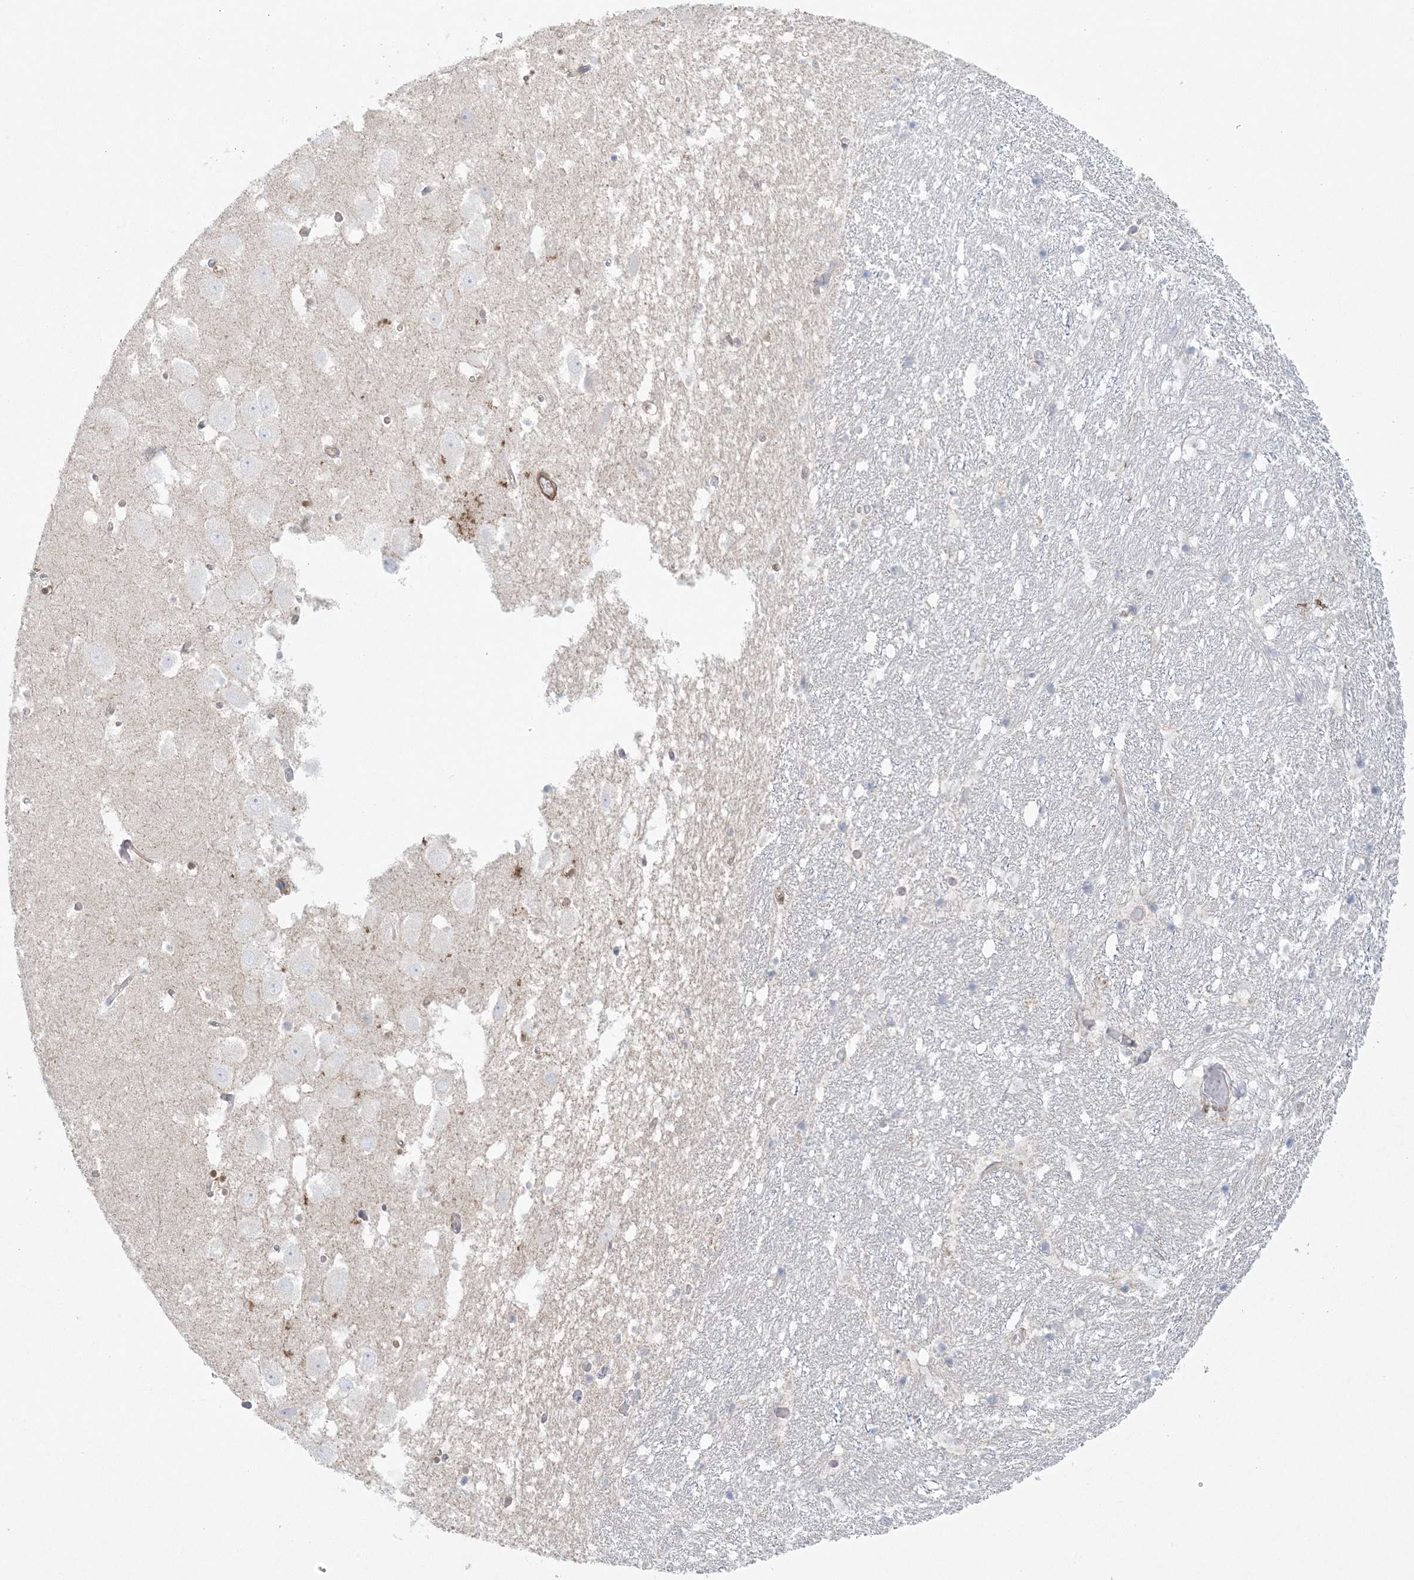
{"staining": {"intensity": "negative", "quantity": "none", "location": "none"}, "tissue": "hippocampus", "cell_type": "Glial cells", "image_type": "normal", "snomed": [{"axis": "morphology", "description": "Normal tissue, NOS"}, {"axis": "topography", "description": "Hippocampus"}], "caption": "The immunohistochemistry (IHC) image has no significant positivity in glial cells of hippocampus.", "gene": "ARHGAP30", "patient": {"sex": "female", "age": 52}}